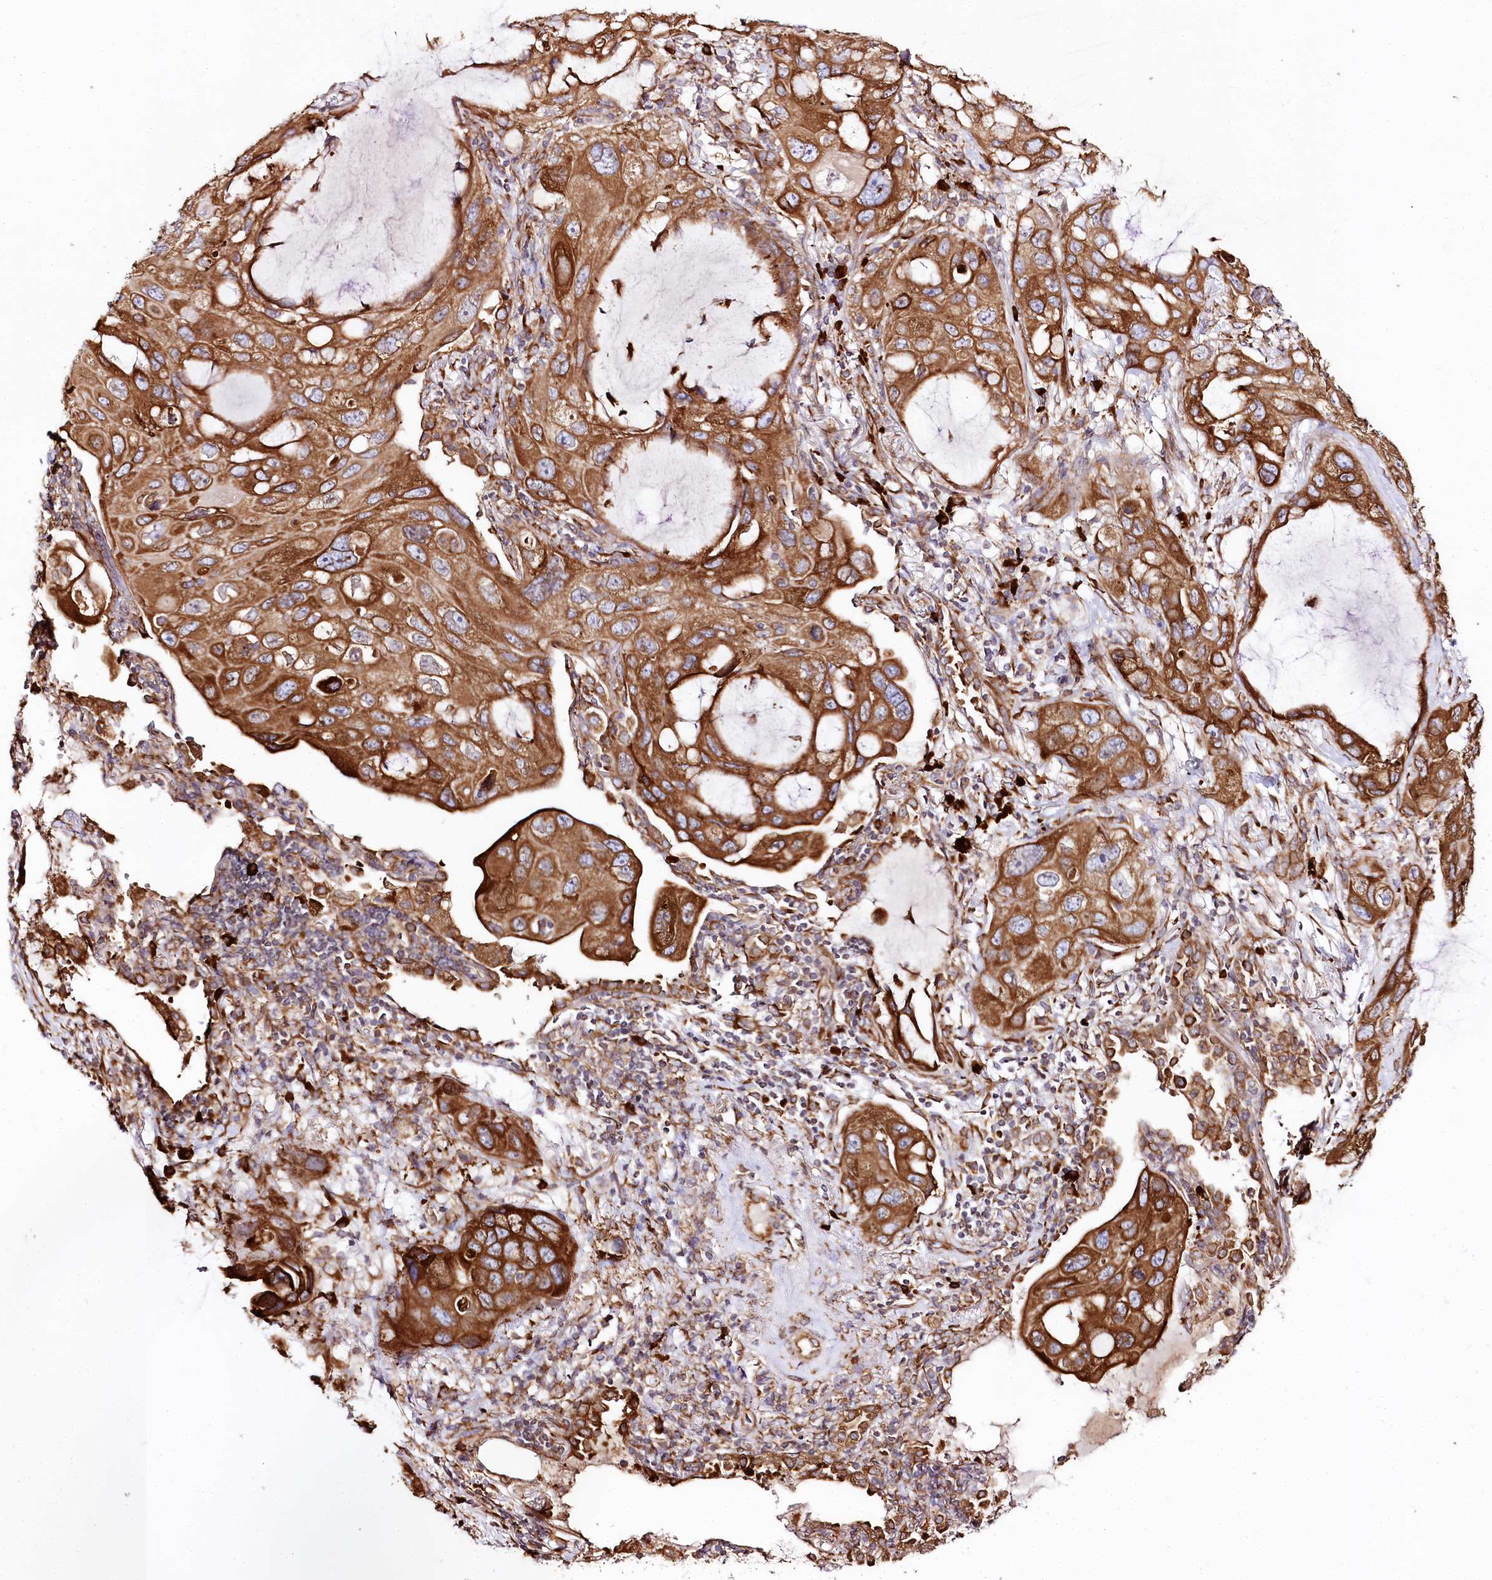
{"staining": {"intensity": "strong", "quantity": ">75%", "location": "cytoplasmic/membranous"}, "tissue": "lung cancer", "cell_type": "Tumor cells", "image_type": "cancer", "snomed": [{"axis": "morphology", "description": "Squamous cell carcinoma, NOS"}, {"axis": "topography", "description": "Lung"}], "caption": "This photomicrograph demonstrates IHC staining of human lung cancer, with high strong cytoplasmic/membranous expression in approximately >75% of tumor cells.", "gene": "CNPY2", "patient": {"sex": "female", "age": 73}}